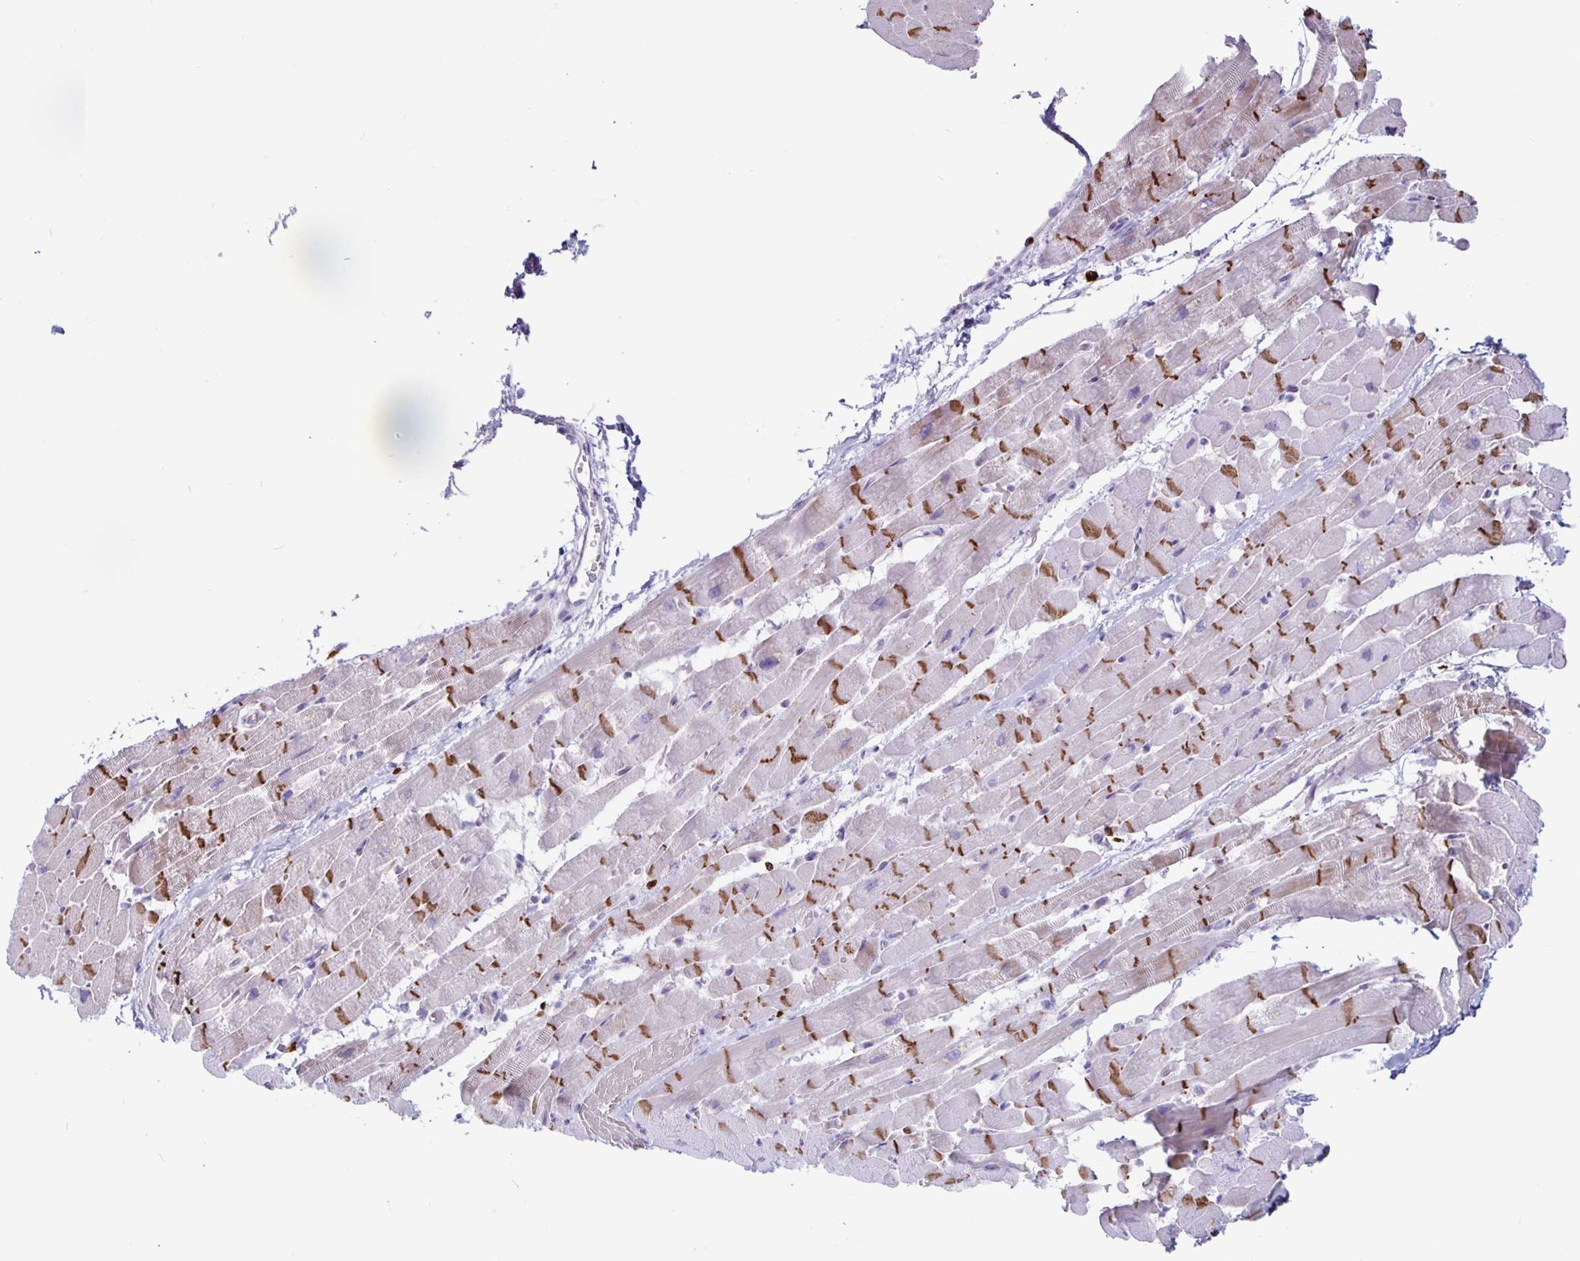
{"staining": {"intensity": "strong", "quantity": "25%-75%", "location": "cytoplasmic/membranous"}, "tissue": "heart muscle", "cell_type": "Cardiomyocytes", "image_type": "normal", "snomed": [{"axis": "morphology", "description": "Normal tissue, NOS"}, {"axis": "topography", "description": "Heart"}], "caption": "Protein staining of benign heart muscle reveals strong cytoplasmic/membranous positivity in approximately 25%-75% of cardiomyocytes. (DAB (3,3'-diaminobenzidine) = brown stain, brightfield microscopy at high magnification).", "gene": "GZMK", "patient": {"sex": "male", "age": 37}}